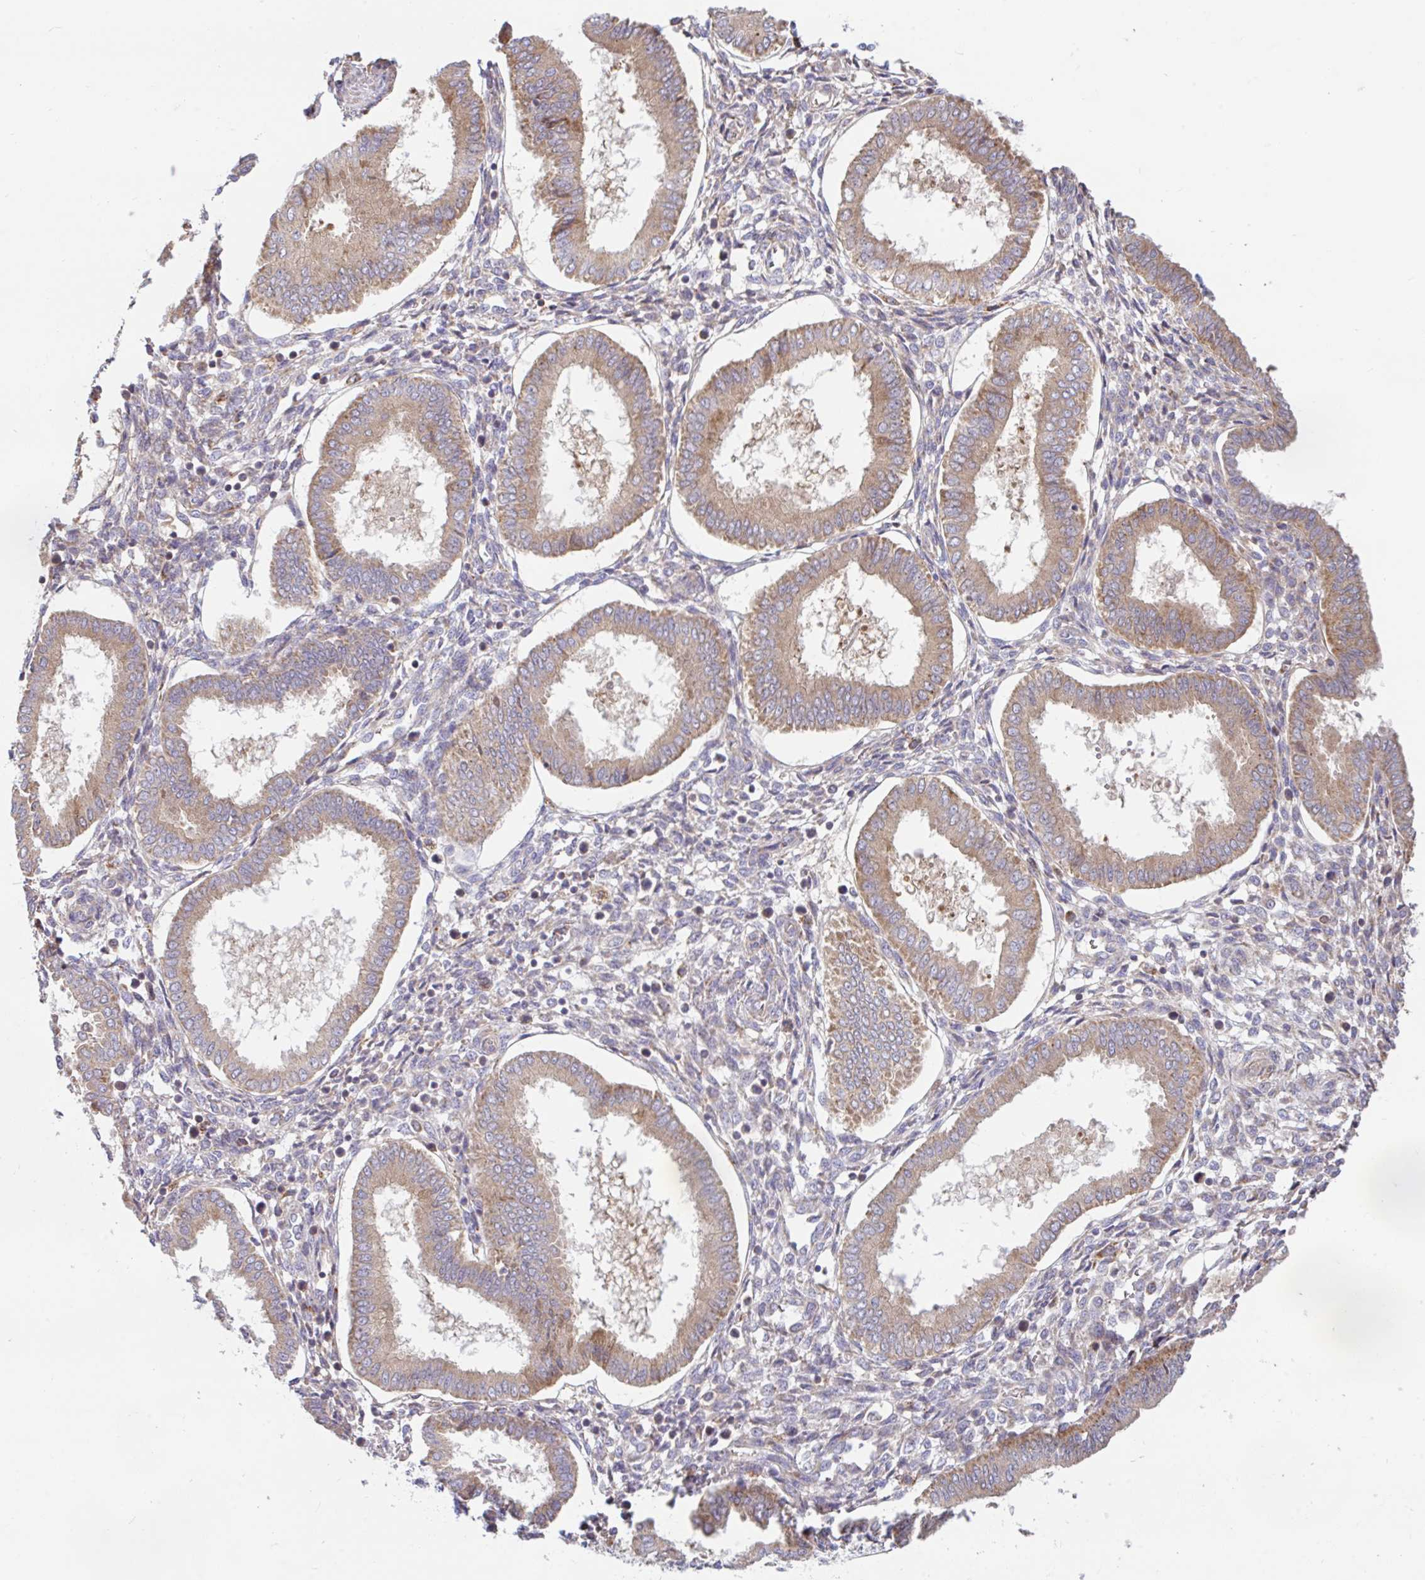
{"staining": {"intensity": "negative", "quantity": "none", "location": "none"}, "tissue": "endometrium", "cell_type": "Cells in endometrial stroma", "image_type": "normal", "snomed": [{"axis": "morphology", "description": "Normal tissue, NOS"}, {"axis": "topography", "description": "Endometrium"}], "caption": "The immunohistochemistry image has no significant staining in cells in endometrial stroma of endometrium.", "gene": "RALBP1", "patient": {"sex": "female", "age": 24}}